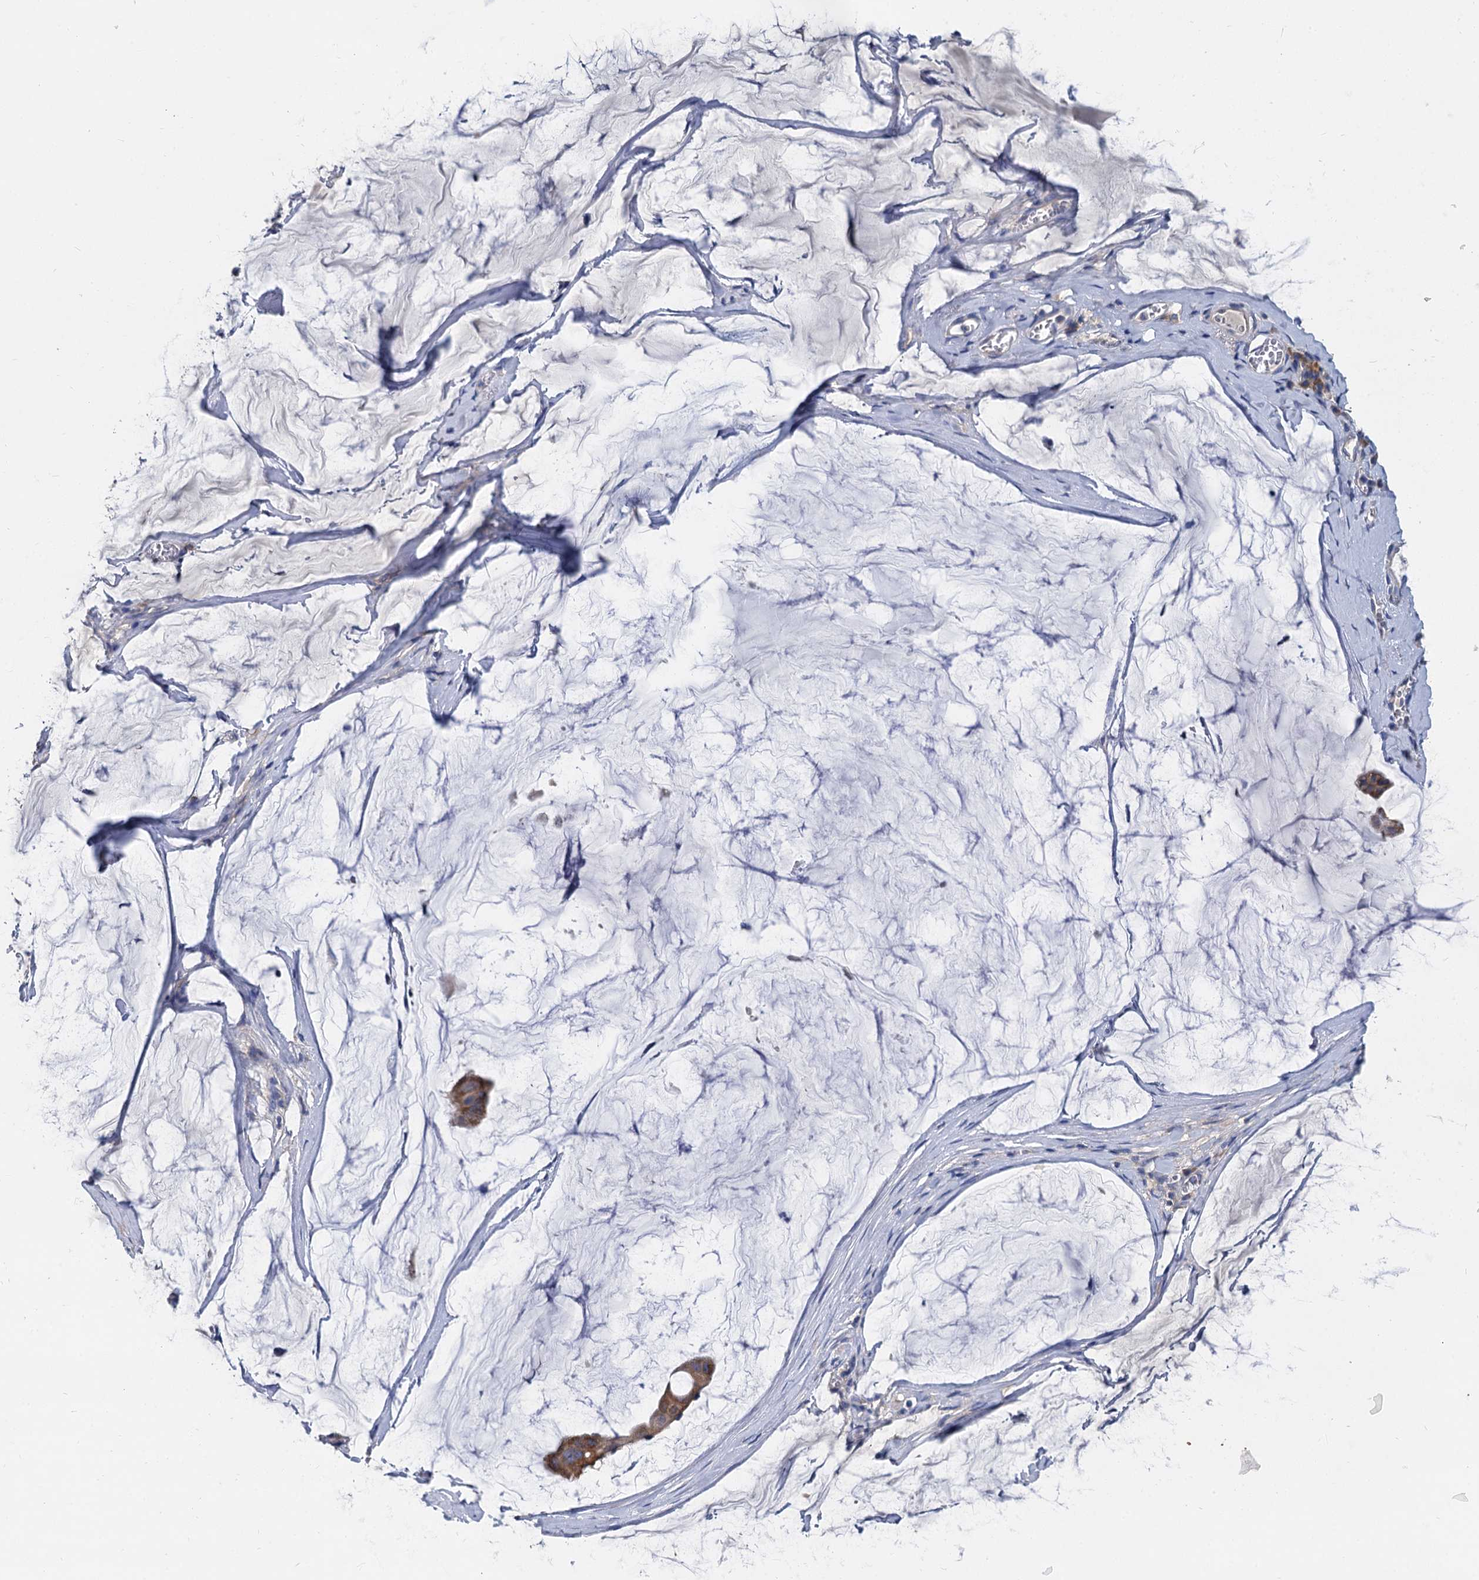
{"staining": {"intensity": "moderate", "quantity": ">75%", "location": "cytoplasmic/membranous"}, "tissue": "ovarian cancer", "cell_type": "Tumor cells", "image_type": "cancer", "snomed": [{"axis": "morphology", "description": "Cystadenocarcinoma, mucinous, NOS"}, {"axis": "topography", "description": "Ovary"}], "caption": "Ovarian cancer (mucinous cystadenocarcinoma) stained for a protein (brown) shows moderate cytoplasmic/membranous positive positivity in approximately >75% of tumor cells.", "gene": "QARS1", "patient": {"sex": "female", "age": 73}}